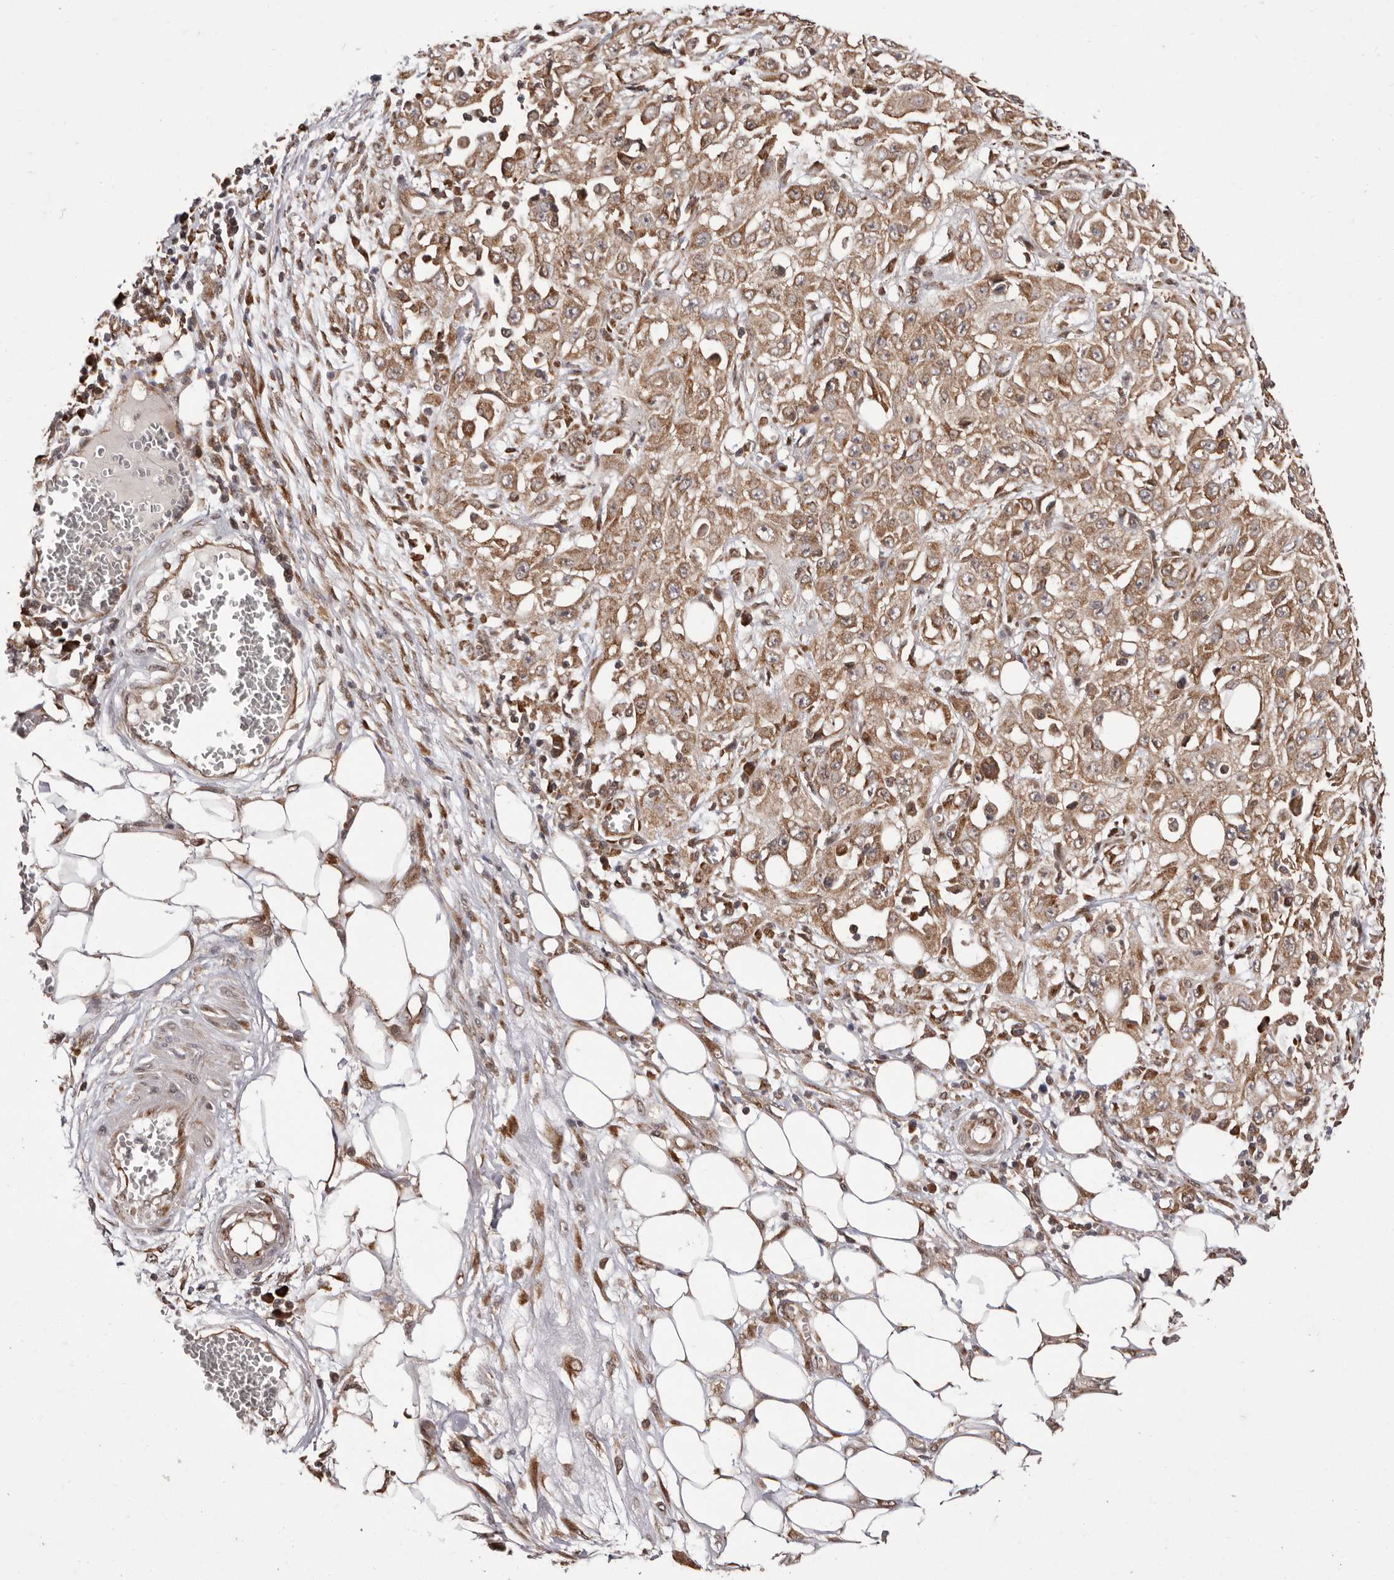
{"staining": {"intensity": "moderate", "quantity": ">75%", "location": "cytoplasmic/membranous"}, "tissue": "skin cancer", "cell_type": "Tumor cells", "image_type": "cancer", "snomed": [{"axis": "morphology", "description": "Squamous cell carcinoma, NOS"}, {"axis": "morphology", "description": "Squamous cell carcinoma, metastatic, NOS"}, {"axis": "topography", "description": "Skin"}, {"axis": "topography", "description": "Lymph node"}], "caption": "Protein analysis of skin metastatic squamous cell carcinoma tissue displays moderate cytoplasmic/membranous expression in about >75% of tumor cells. (DAB IHC with brightfield microscopy, high magnification).", "gene": "LRGUK", "patient": {"sex": "male", "age": 75}}